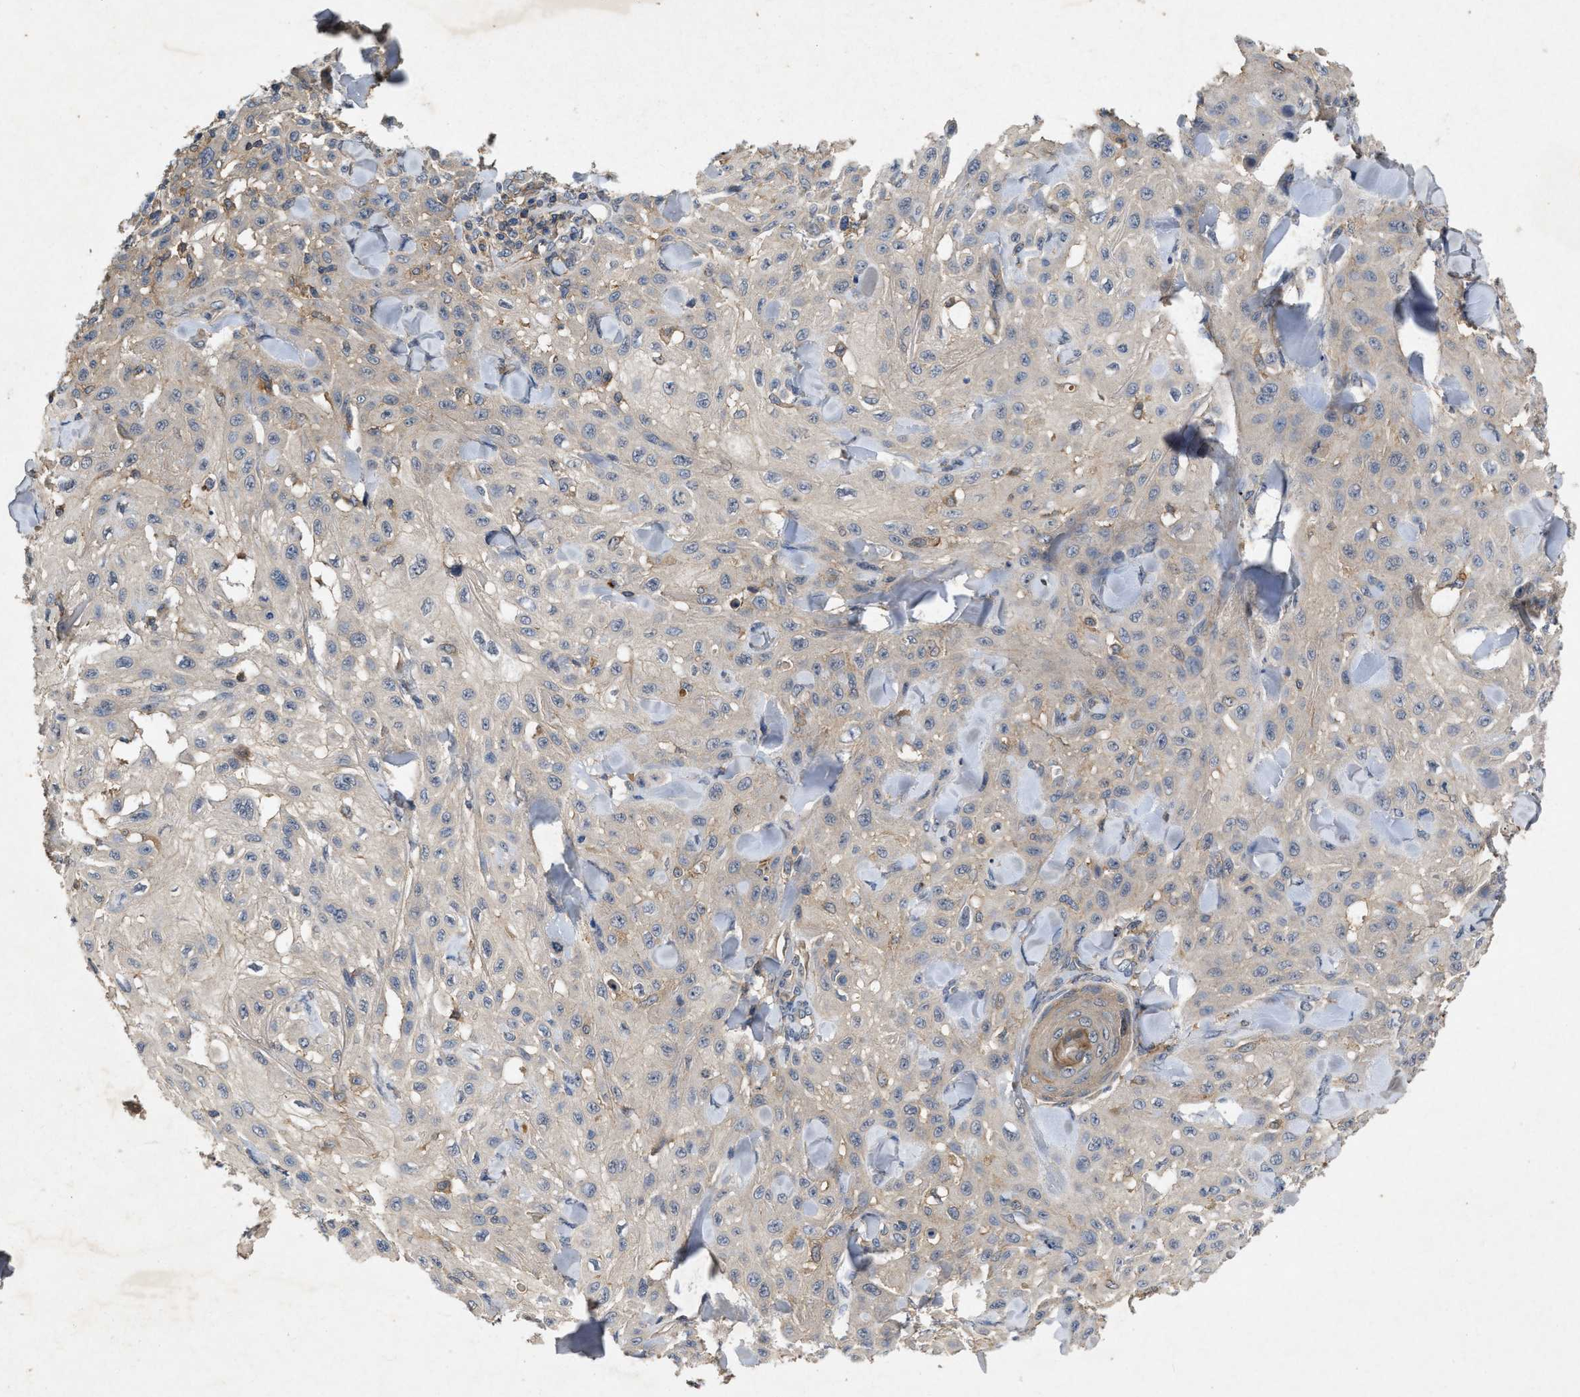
{"staining": {"intensity": "weak", "quantity": "<25%", "location": "cytoplasmic/membranous"}, "tissue": "skin cancer", "cell_type": "Tumor cells", "image_type": "cancer", "snomed": [{"axis": "morphology", "description": "Squamous cell carcinoma, NOS"}, {"axis": "topography", "description": "Skin"}], "caption": "There is no significant positivity in tumor cells of skin cancer.", "gene": "LPAR2", "patient": {"sex": "male", "age": 24}}